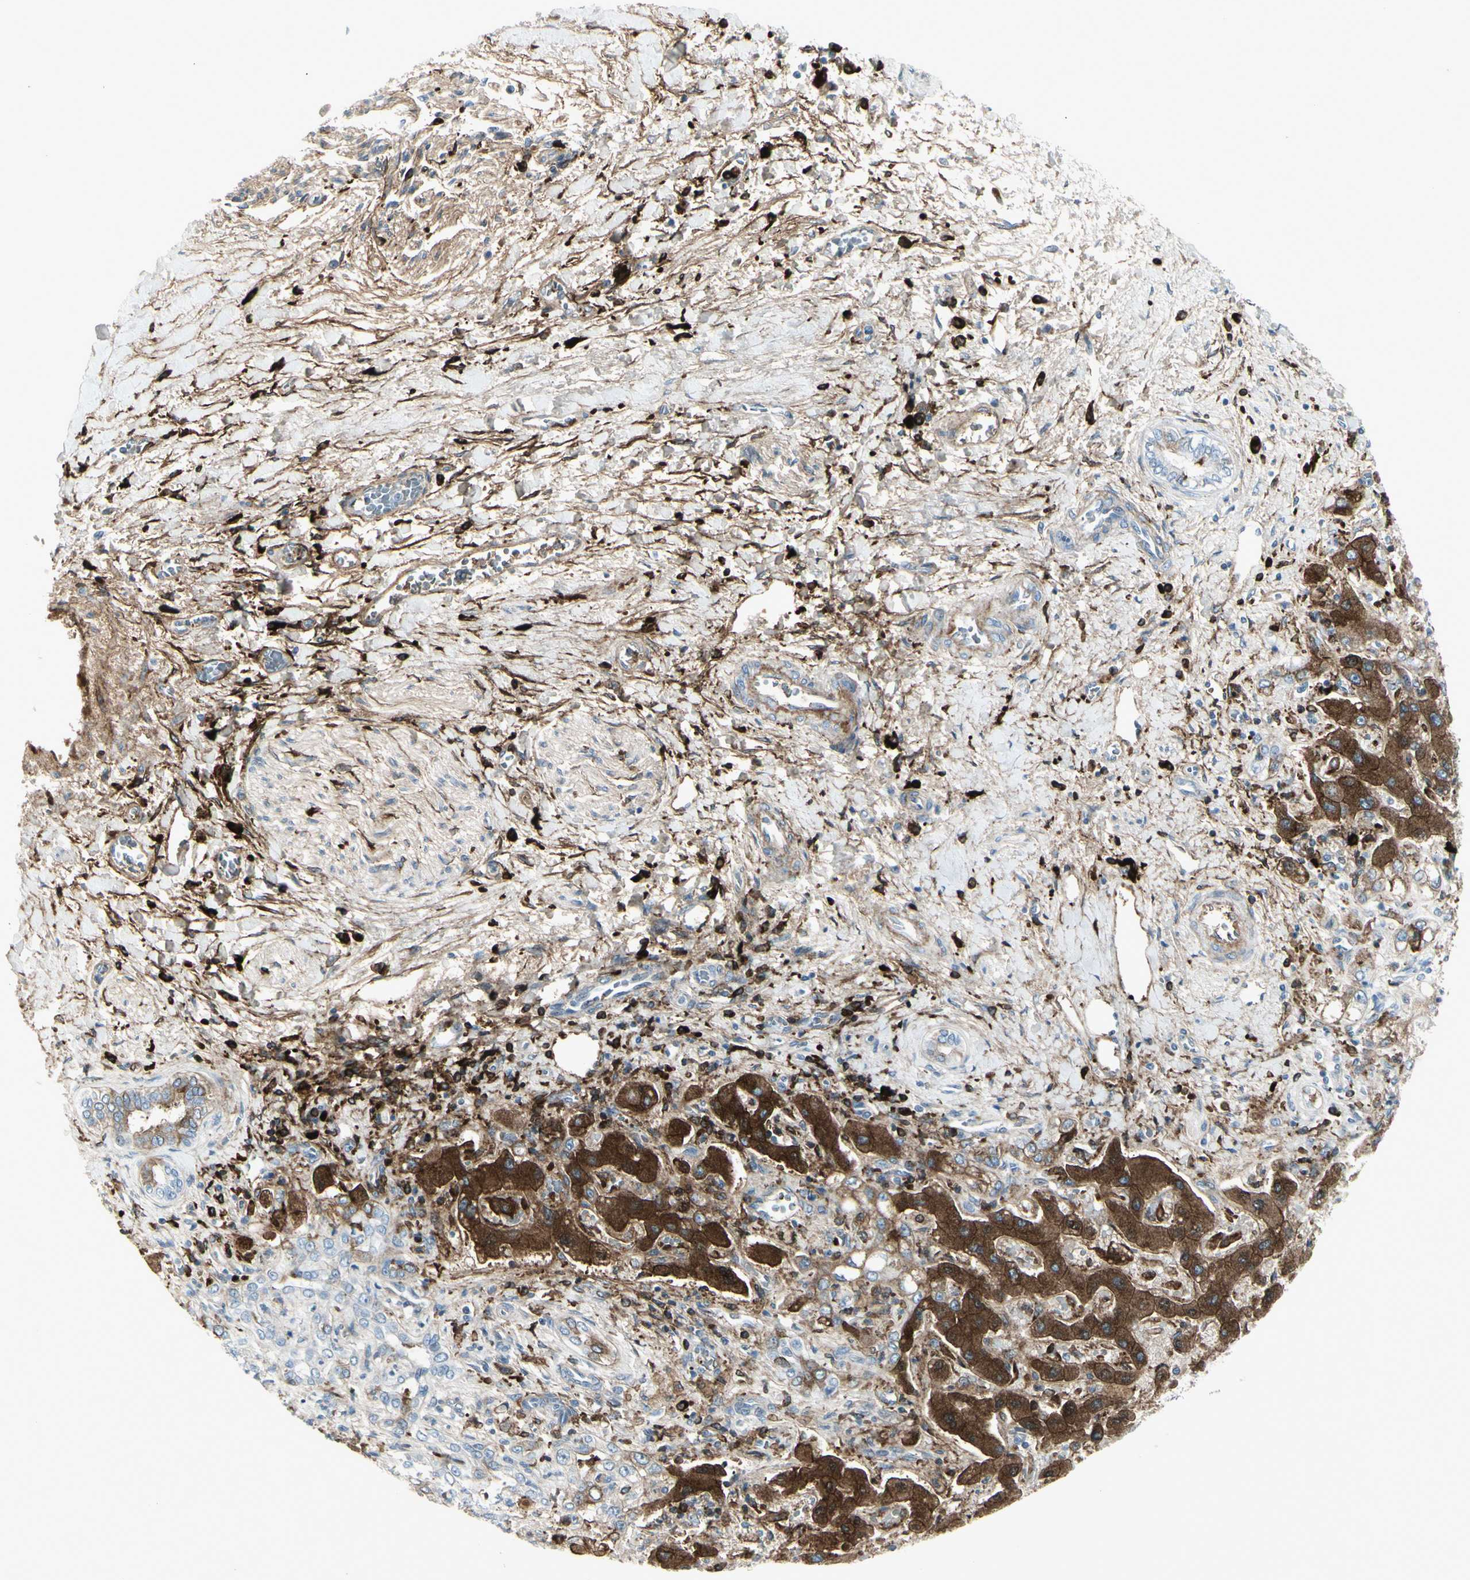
{"staining": {"intensity": "negative", "quantity": "none", "location": "none"}, "tissue": "liver cancer", "cell_type": "Tumor cells", "image_type": "cancer", "snomed": [{"axis": "morphology", "description": "Cholangiocarcinoma"}, {"axis": "topography", "description": "Liver"}], "caption": "IHC photomicrograph of neoplastic tissue: human liver cancer stained with DAB (3,3'-diaminobenzidine) displays no significant protein positivity in tumor cells. The staining is performed using DAB (3,3'-diaminobenzidine) brown chromogen with nuclei counter-stained in using hematoxylin.", "gene": "IGHG1", "patient": {"sex": "male", "age": 50}}